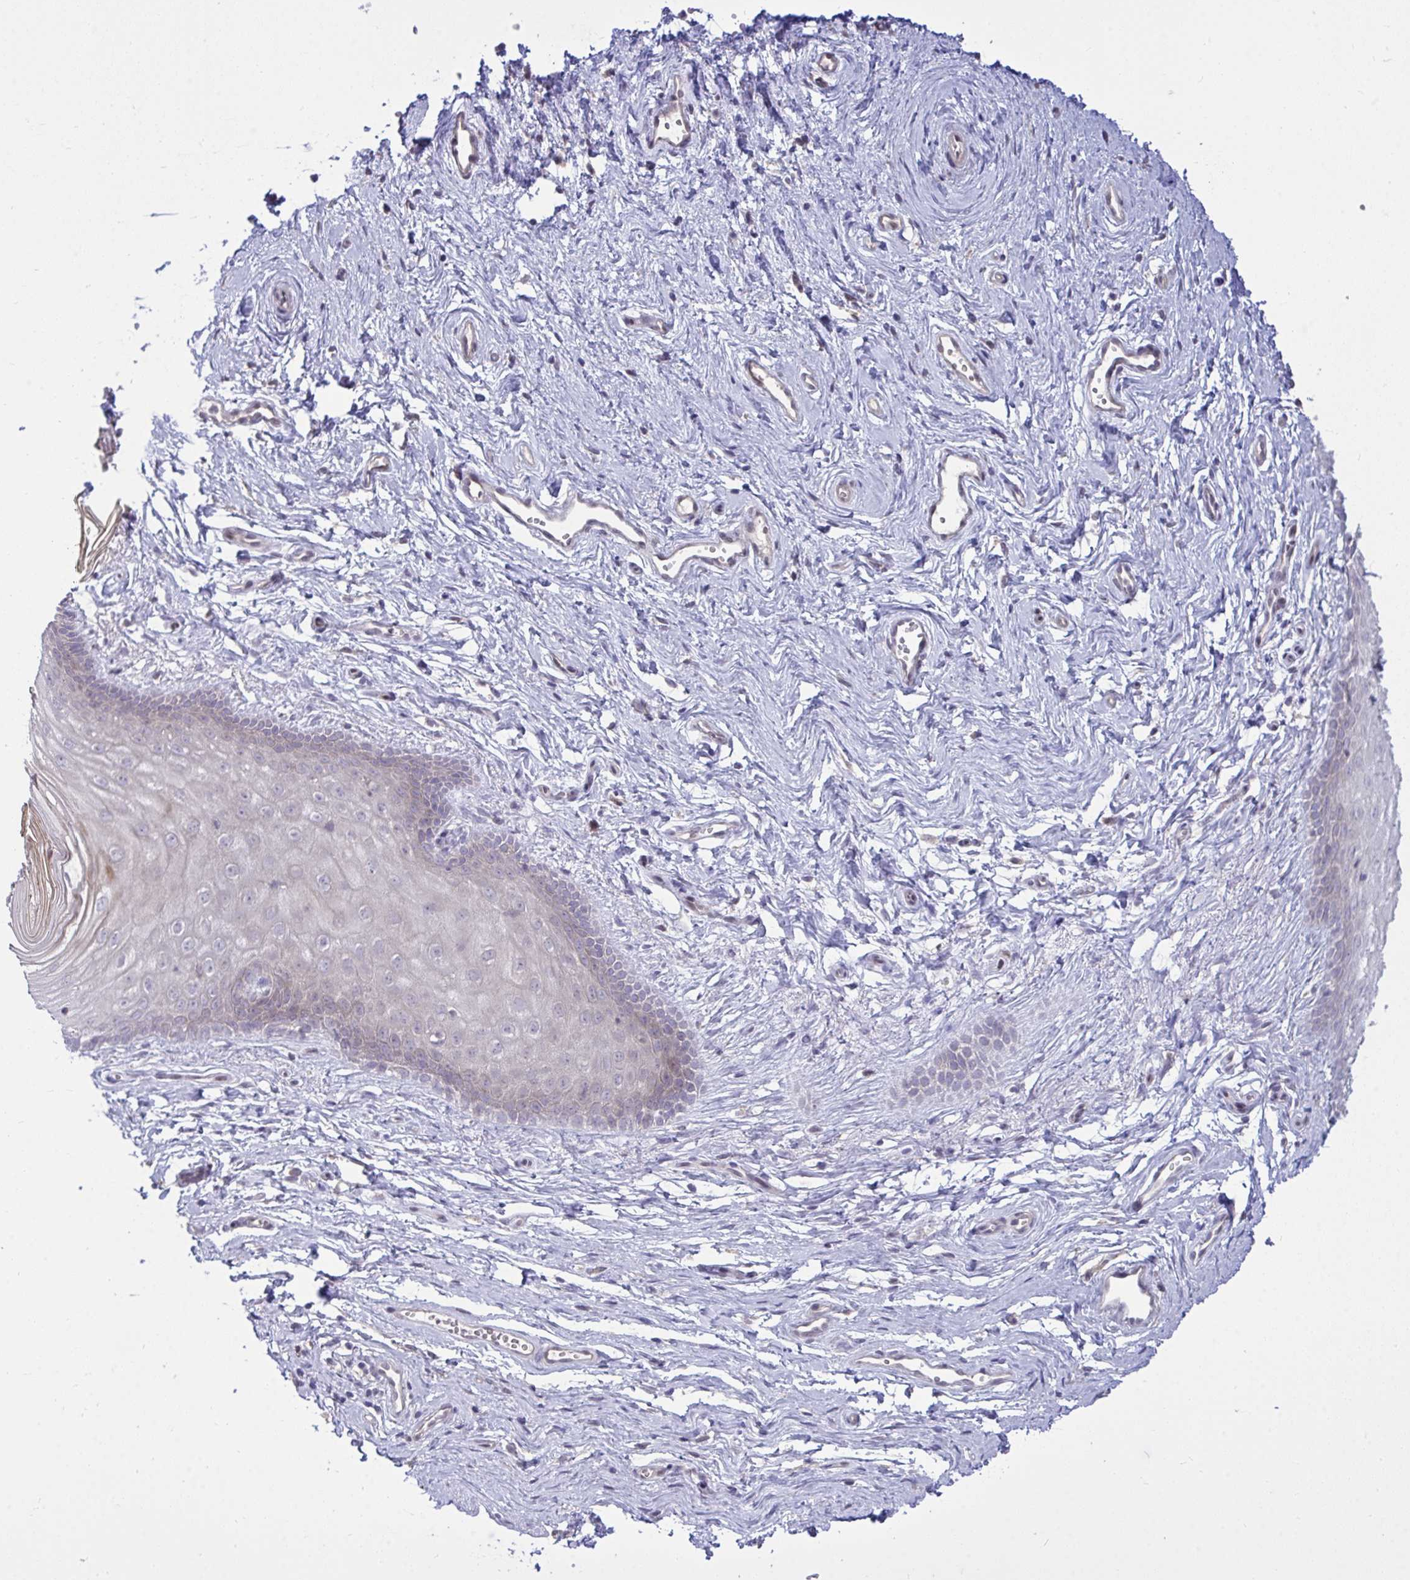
{"staining": {"intensity": "weak", "quantity": "<25%", "location": "cytoplasmic/membranous"}, "tissue": "vagina", "cell_type": "Squamous epithelial cells", "image_type": "normal", "snomed": [{"axis": "morphology", "description": "Normal tissue, NOS"}, {"axis": "topography", "description": "Vagina"}], "caption": "The histopathology image exhibits no significant positivity in squamous epithelial cells of vagina. Brightfield microscopy of IHC stained with DAB (3,3'-diaminobenzidine) (brown) and hematoxylin (blue), captured at high magnification.", "gene": "HMBOX1", "patient": {"sex": "female", "age": 38}}